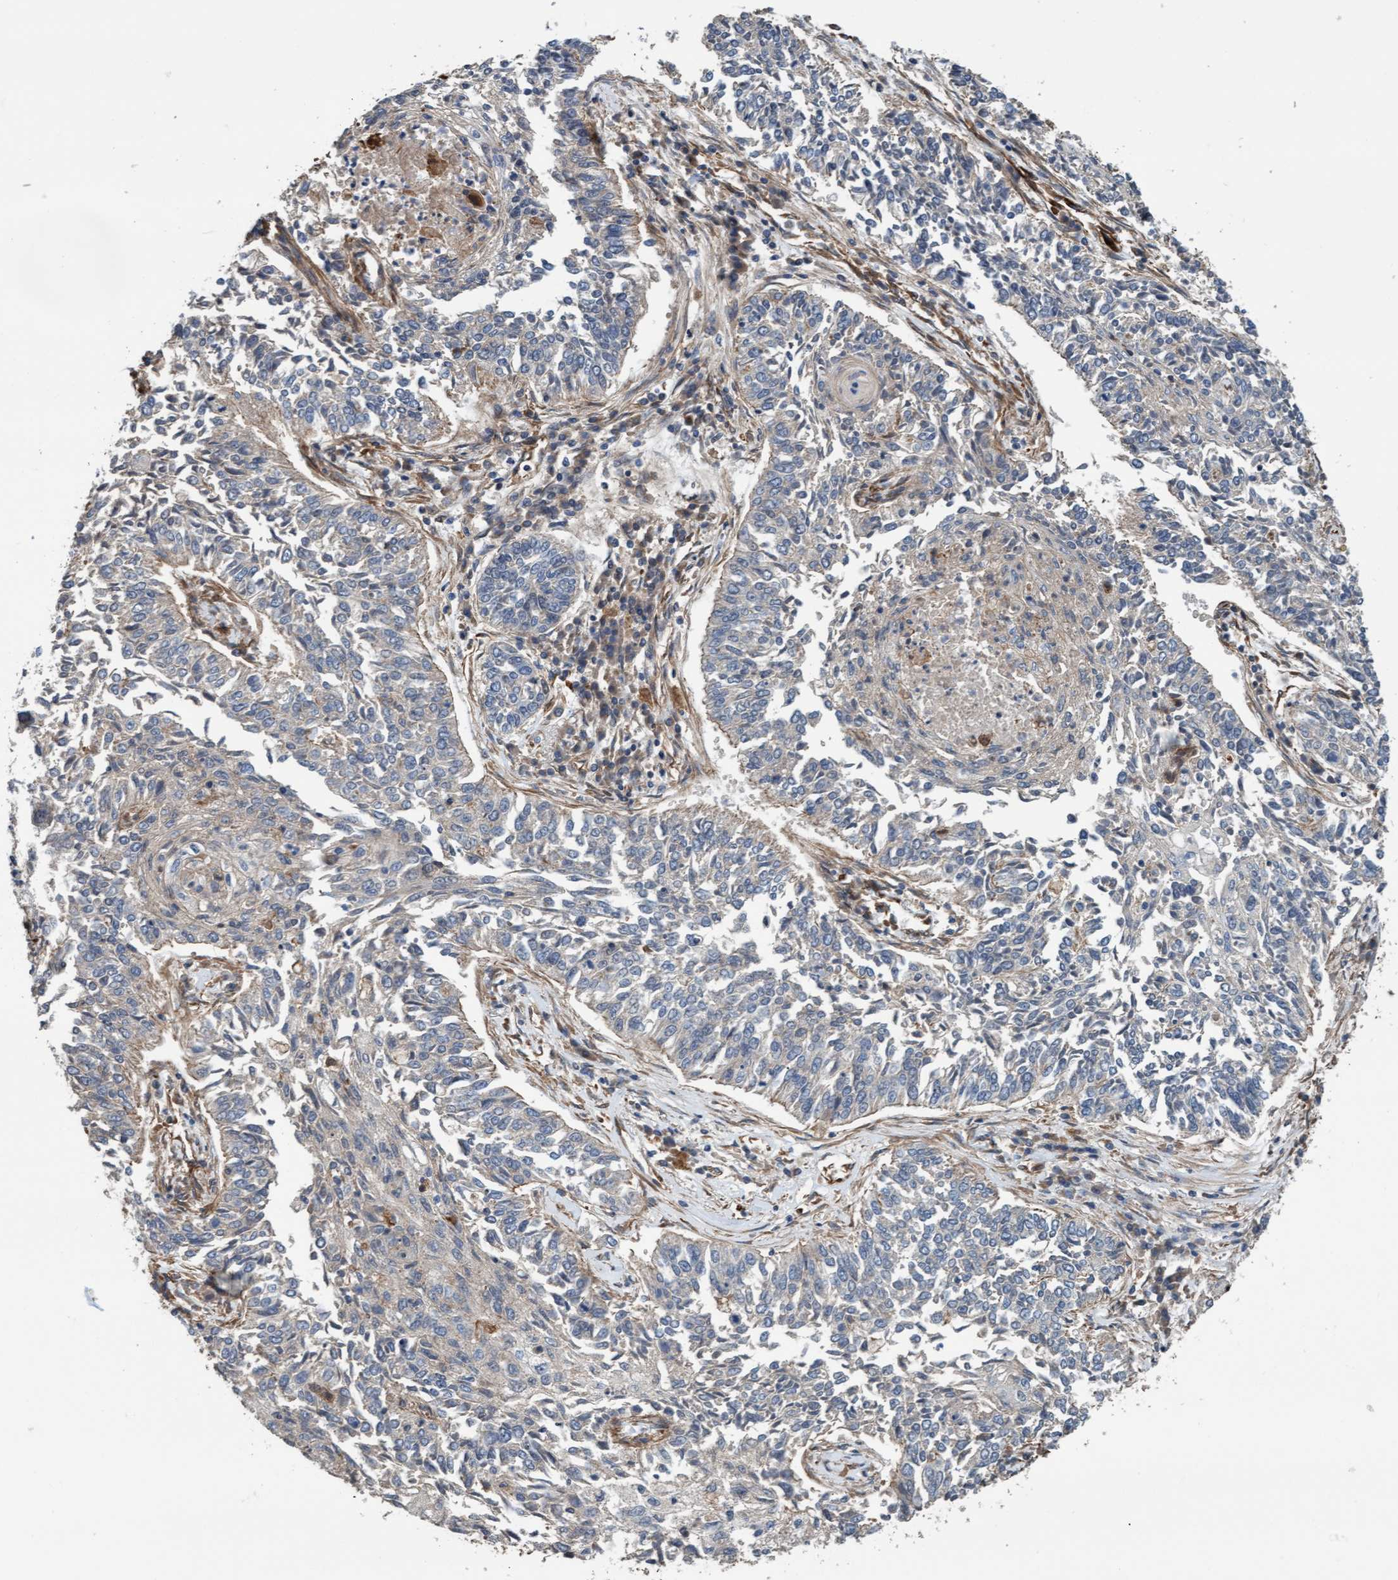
{"staining": {"intensity": "negative", "quantity": "none", "location": "none"}, "tissue": "lung cancer", "cell_type": "Tumor cells", "image_type": "cancer", "snomed": [{"axis": "morphology", "description": "Normal tissue, NOS"}, {"axis": "morphology", "description": "Squamous cell carcinoma, NOS"}, {"axis": "topography", "description": "Cartilage tissue"}, {"axis": "topography", "description": "Bronchus"}, {"axis": "topography", "description": "Lung"}], "caption": "This photomicrograph is of lung cancer (squamous cell carcinoma) stained with immunohistochemistry (IHC) to label a protein in brown with the nuclei are counter-stained blue. There is no positivity in tumor cells.", "gene": "STXBP4", "patient": {"sex": "female", "age": 49}}